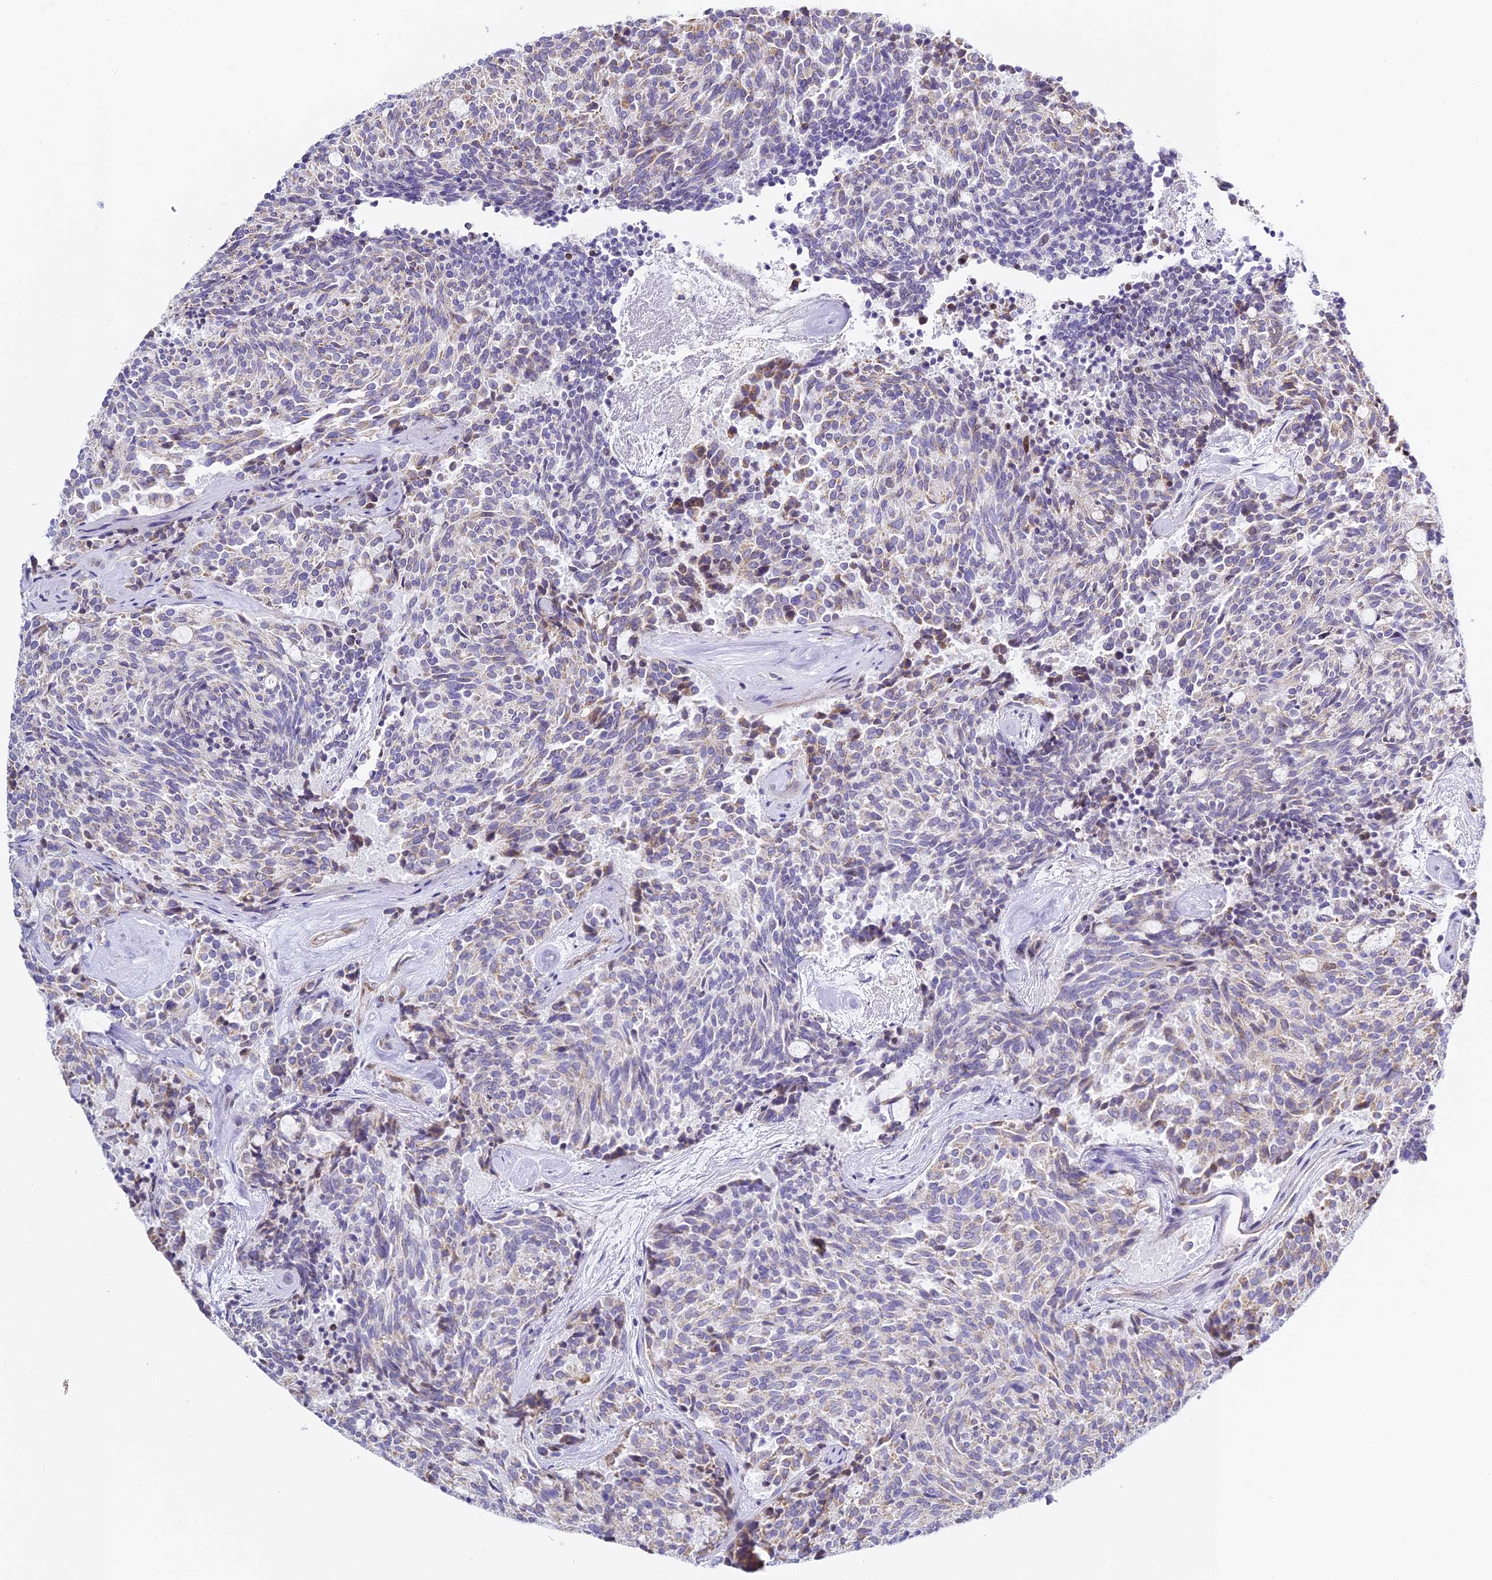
{"staining": {"intensity": "negative", "quantity": "none", "location": "none"}, "tissue": "carcinoid", "cell_type": "Tumor cells", "image_type": "cancer", "snomed": [{"axis": "morphology", "description": "Carcinoid, malignant, NOS"}, {"axis": "topography", "description": "Pancreas"}], "caption": "There is no significant expression in tumor cells of carcinoid. (Immunohistochemistry, brightfield microscopy, high magnification).", "gene": "SERP1", "patient": {"sex": "female", "age": 54}}